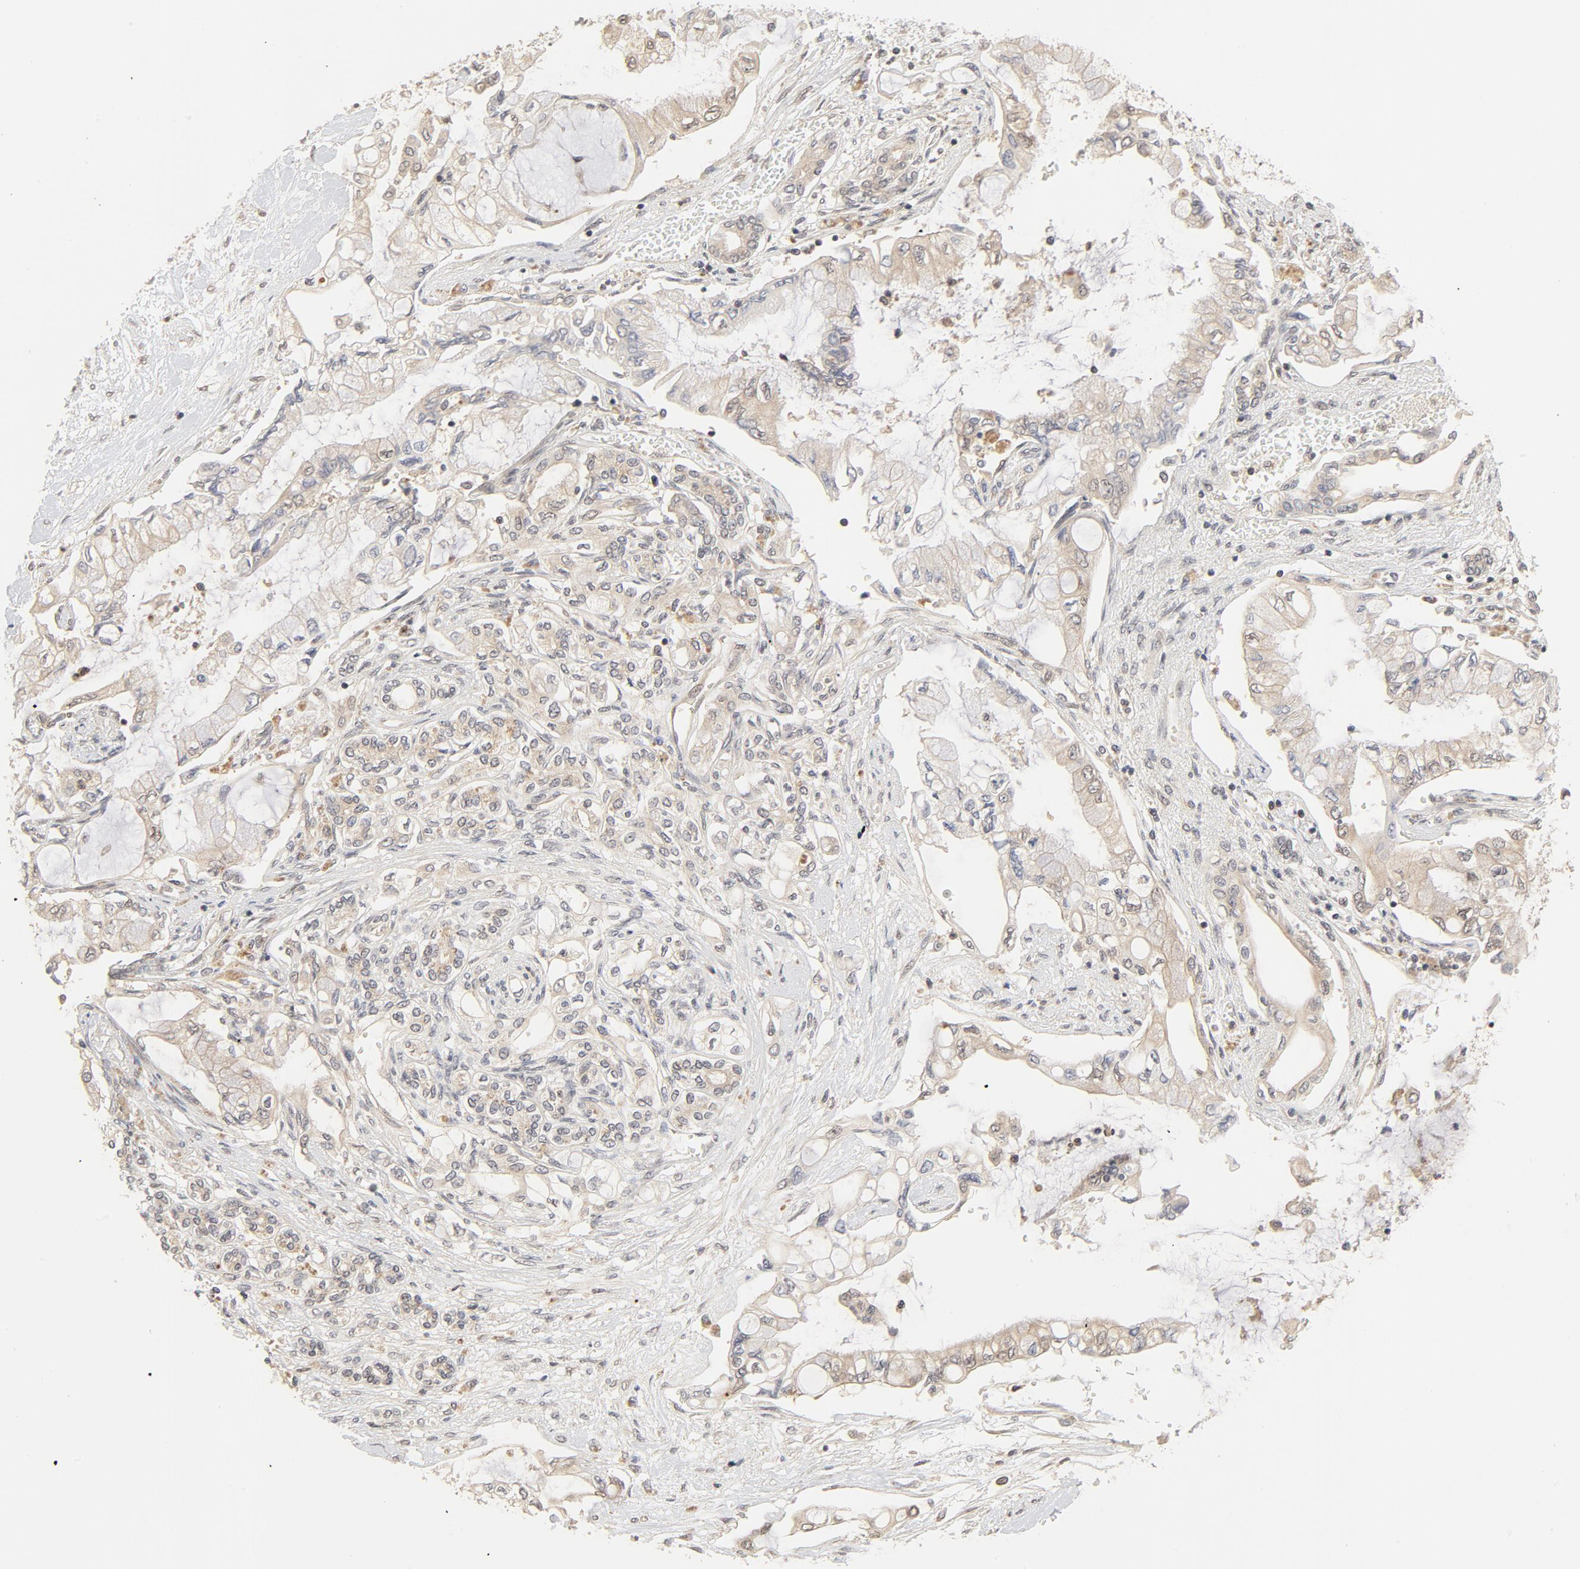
{"staining": {"intensity": "weak", "quantity": "25%-75%", "location": "cytoplasmic/membranous"}, "tissue": "pancreatic cancer", "cell_type": "Tumor cells", "image_type": "cancer", "snomed": [{"axis": "morphology", "description": "Adenocarcinoma, NOS"}, {"axis": "topography", "description": "Pancreas"}], "caption": "Pancreatic cancer stained with DAB (3,3'-diaminobenzidine) immunohistochemistry (IHC) reveals low levels of weak cytoplasmic/membranous expression in approximately 25%-75% of tumor cells. Nuclei are stained in blue.", "gene": "NEDD8", "patient": {"sex": "female", "age": 70}}